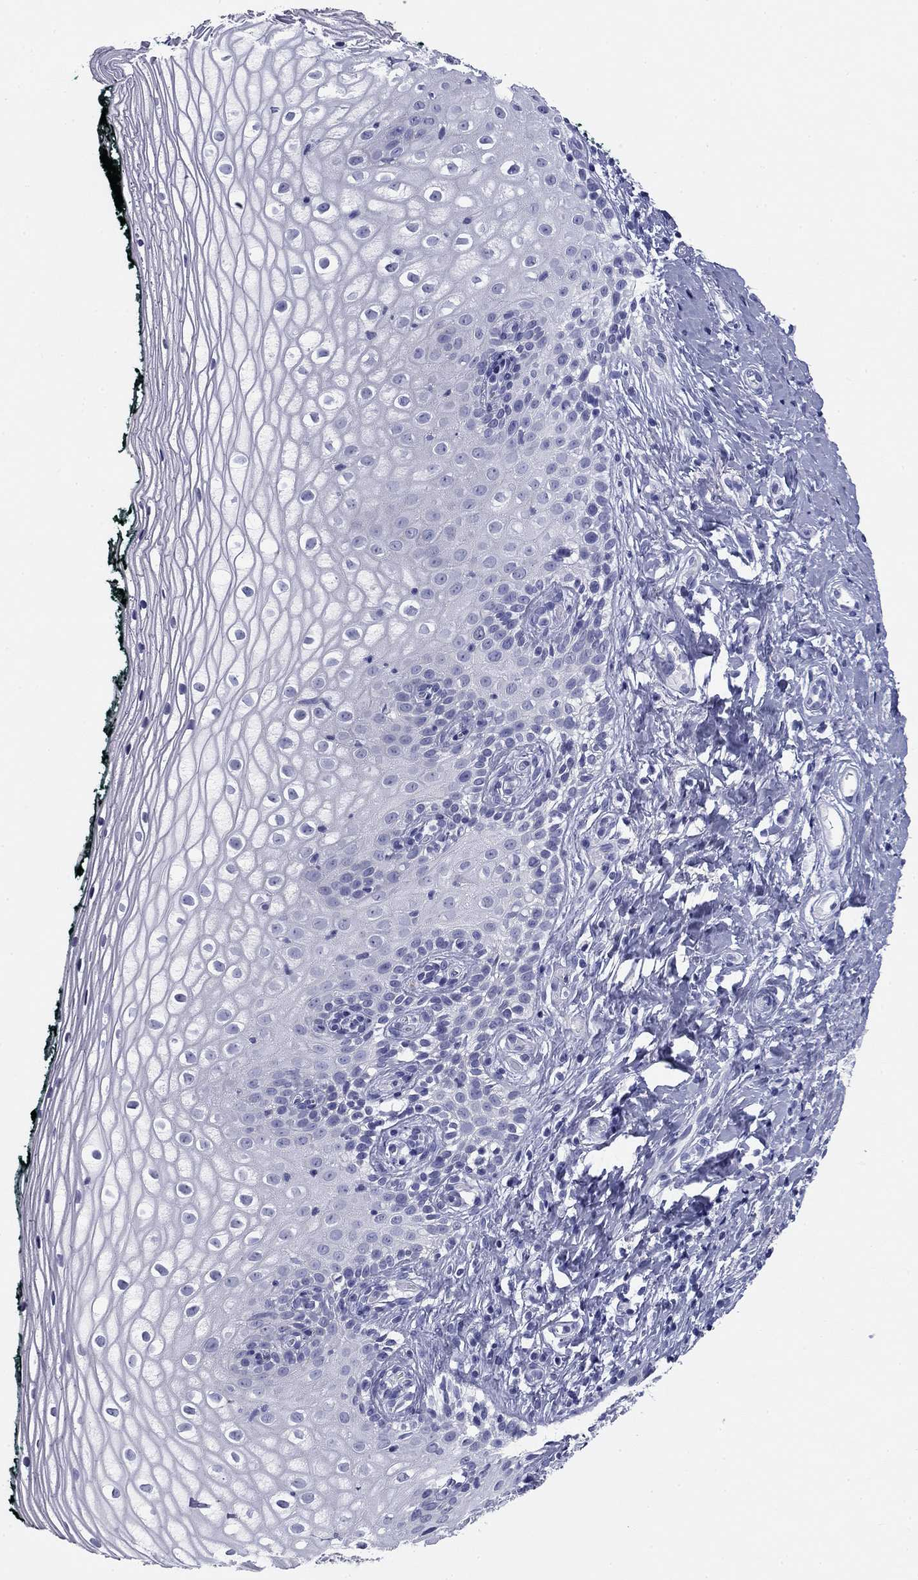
{"staining": {"intensity": "negative", "quantity": "none", "location": "none"}, "tissue": "vagina", "cell_type": "Squamous epithelial cells", "image_type": "normal", "snomed": [{"axis": "morphology", "description": "Normal tissue, NOS"}, {"axis": "topography", "description": "Vagina"}], "caption": "Squamous epithelial cells show no significant protein positivity in unremarkable vagina.", "gene": "ABCC2", "patient": {"sex": "female", "age": 47}}